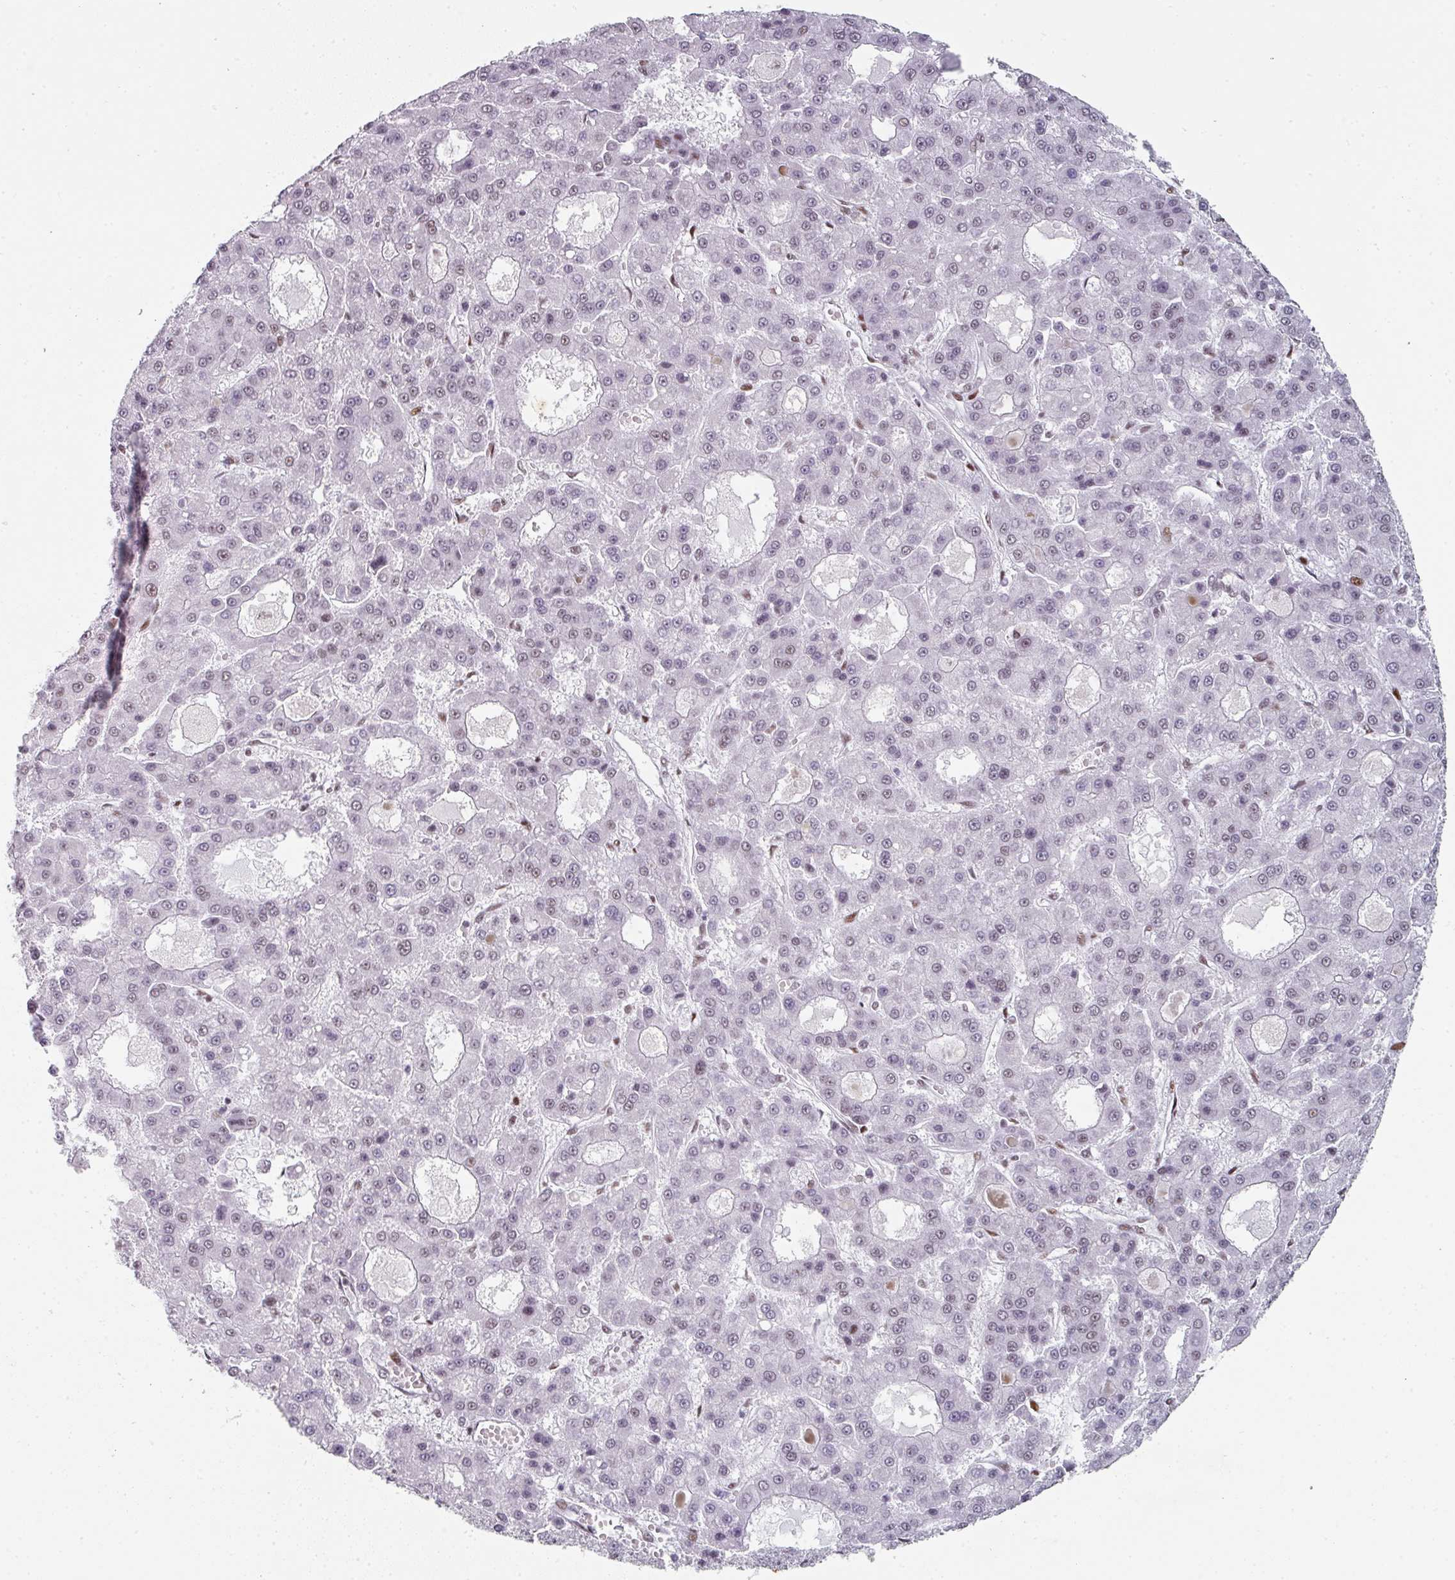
{"staining": {"intensity": "weak", "quantity": "25%-75%", "location": "nuclear"}, "tissue": "liver cancer", "cell_type": "Tumor cells", "image_type": "cancer", "snomed": [{"axis": "morphology", "description": "Carcinoma, Hepatocellular, NOS"}, {"axis": "topography", "description": "Liver"}], "caption": "A micrograph showing weak nuclear positivity in approximately 25%-75% of tumor cells in liver hepatocellular carcinoma, as visualized by brown immunohistochemical staining.", "gene": "SF3B5", "patient": {"sex": "male", "age": 70}}